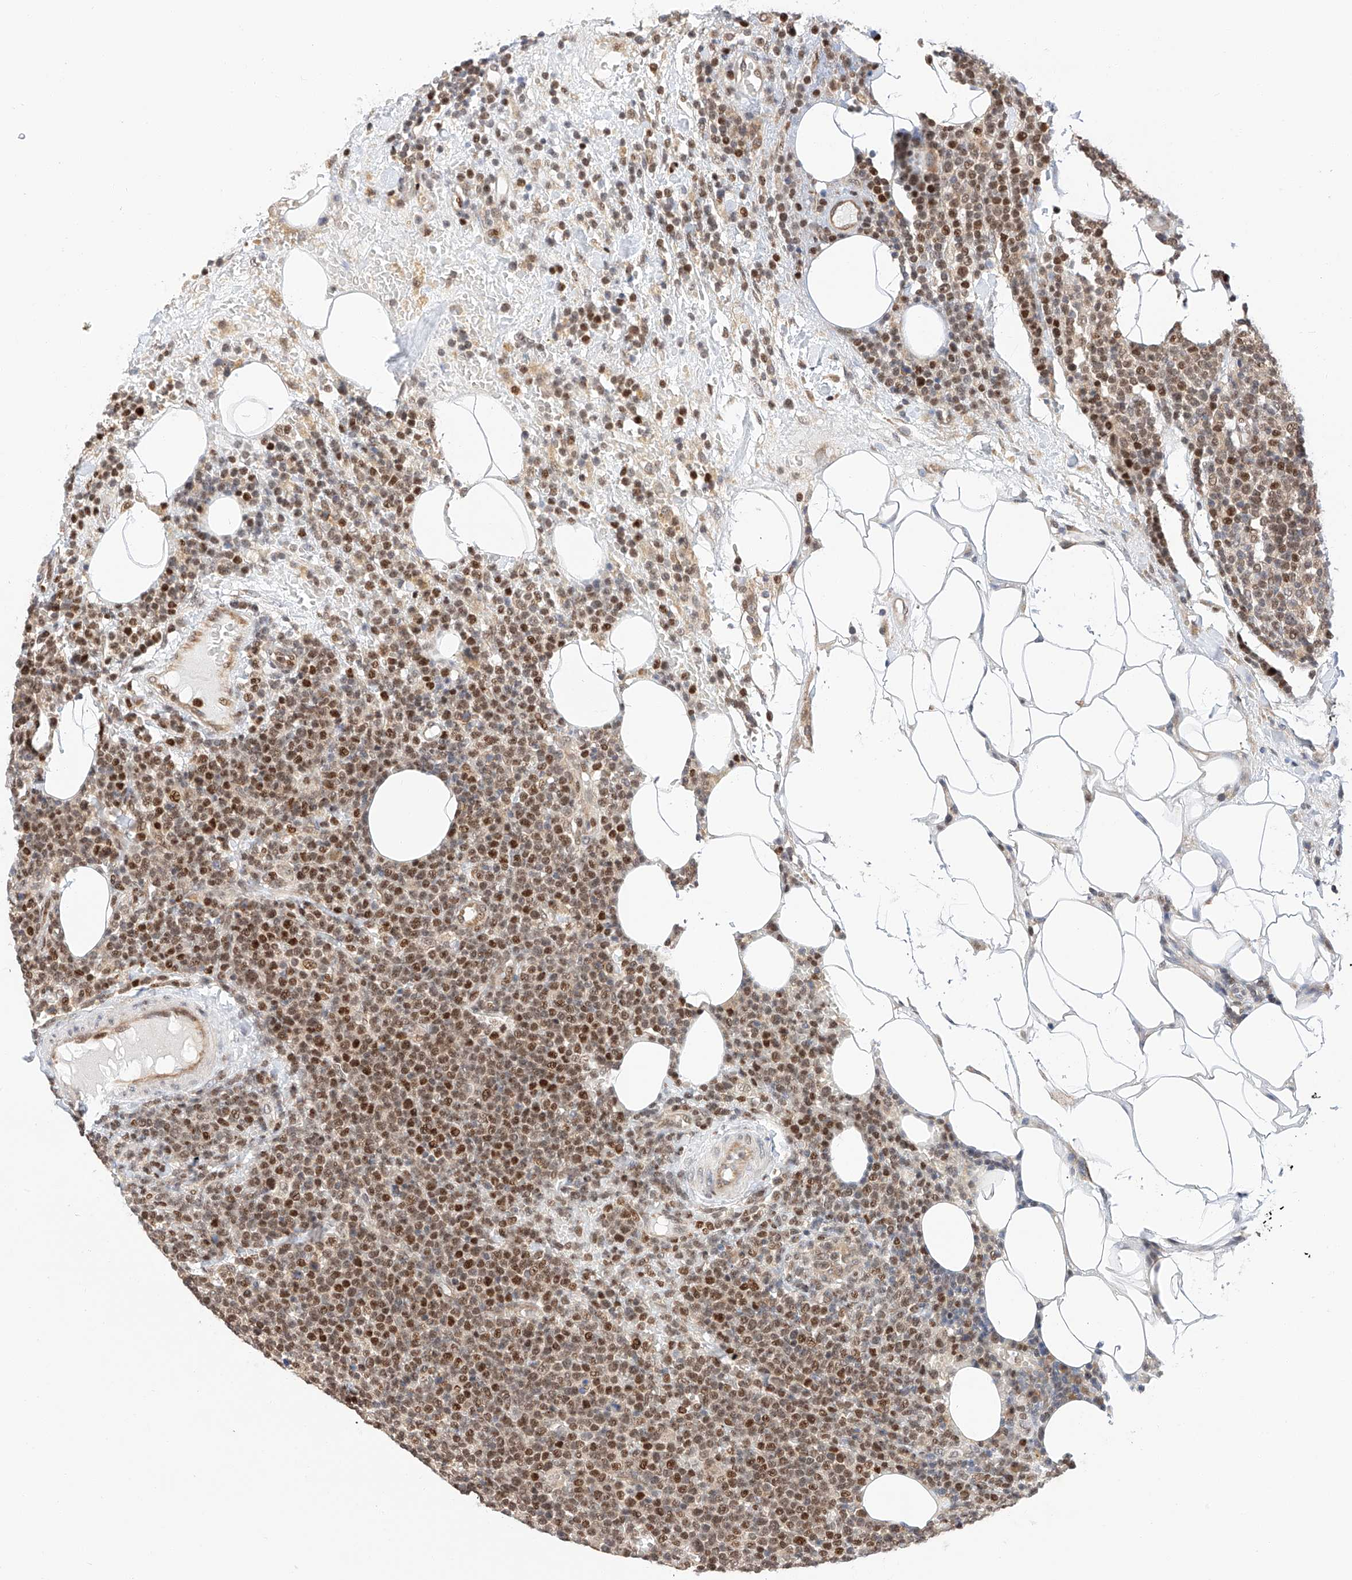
{"staining": {"intensity": "strong", "quantity": ">75%", "location": "nuclear"}, "tissue": "lymphoma", "cell_type": "Tumor cells", "image_type": "cancer", "snomed": [{"axis": "morphology", "description": "Malignant lymphoma, non-Hodgkin's type, High grade"}, {"axis": "topography", "description": "Lymph node"}], "caption": "Strong nuclear positivity for a protein is seen in approximately >75% of tumor cells of malignant lymphoma, non-Hodgkin's type (high-grade) using immunohistochemistry (IHC).", "gene": "HDAC9", "patient": {"sex": "male", "age": 61}}